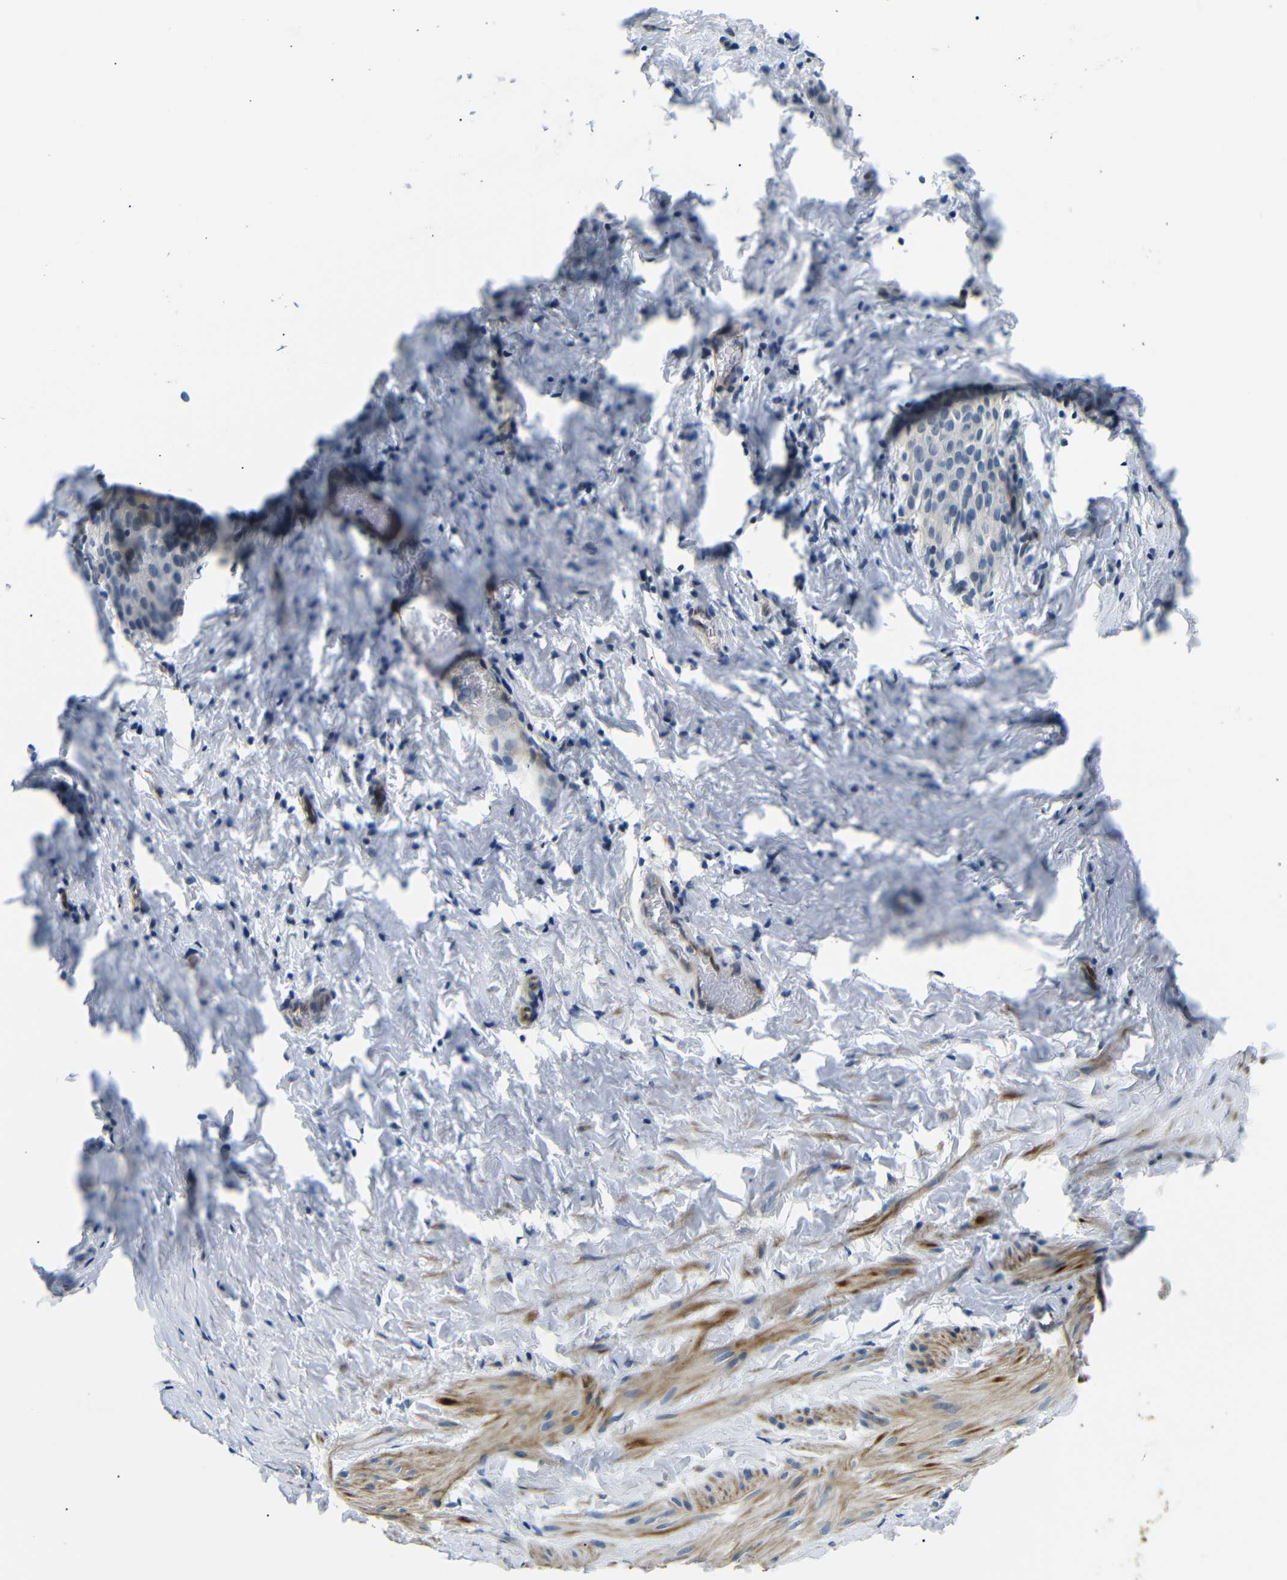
{"staining": {"intensity": "weak", "quantity": ">75%", "location": "cytoplasmic/membranous"}, "tissue": "smooth muscle", "cell_type": "Smooth muscle cells", "image_type": "normal", "snomed": [{"axis": "morphology", "description": "Normal tissue, NOS"}, {"axis": "topography", "description": "Smooth muscle"}], "caption": "The histopathology image demonstrates immunohistochemical staining of normal smooth muscle. There is weak cytoplasmic/membranous staining is seen in about >75% of smooth muscle cells.", "gene": "TAFA1", "patient": {"sex": "male", "age": 16}}